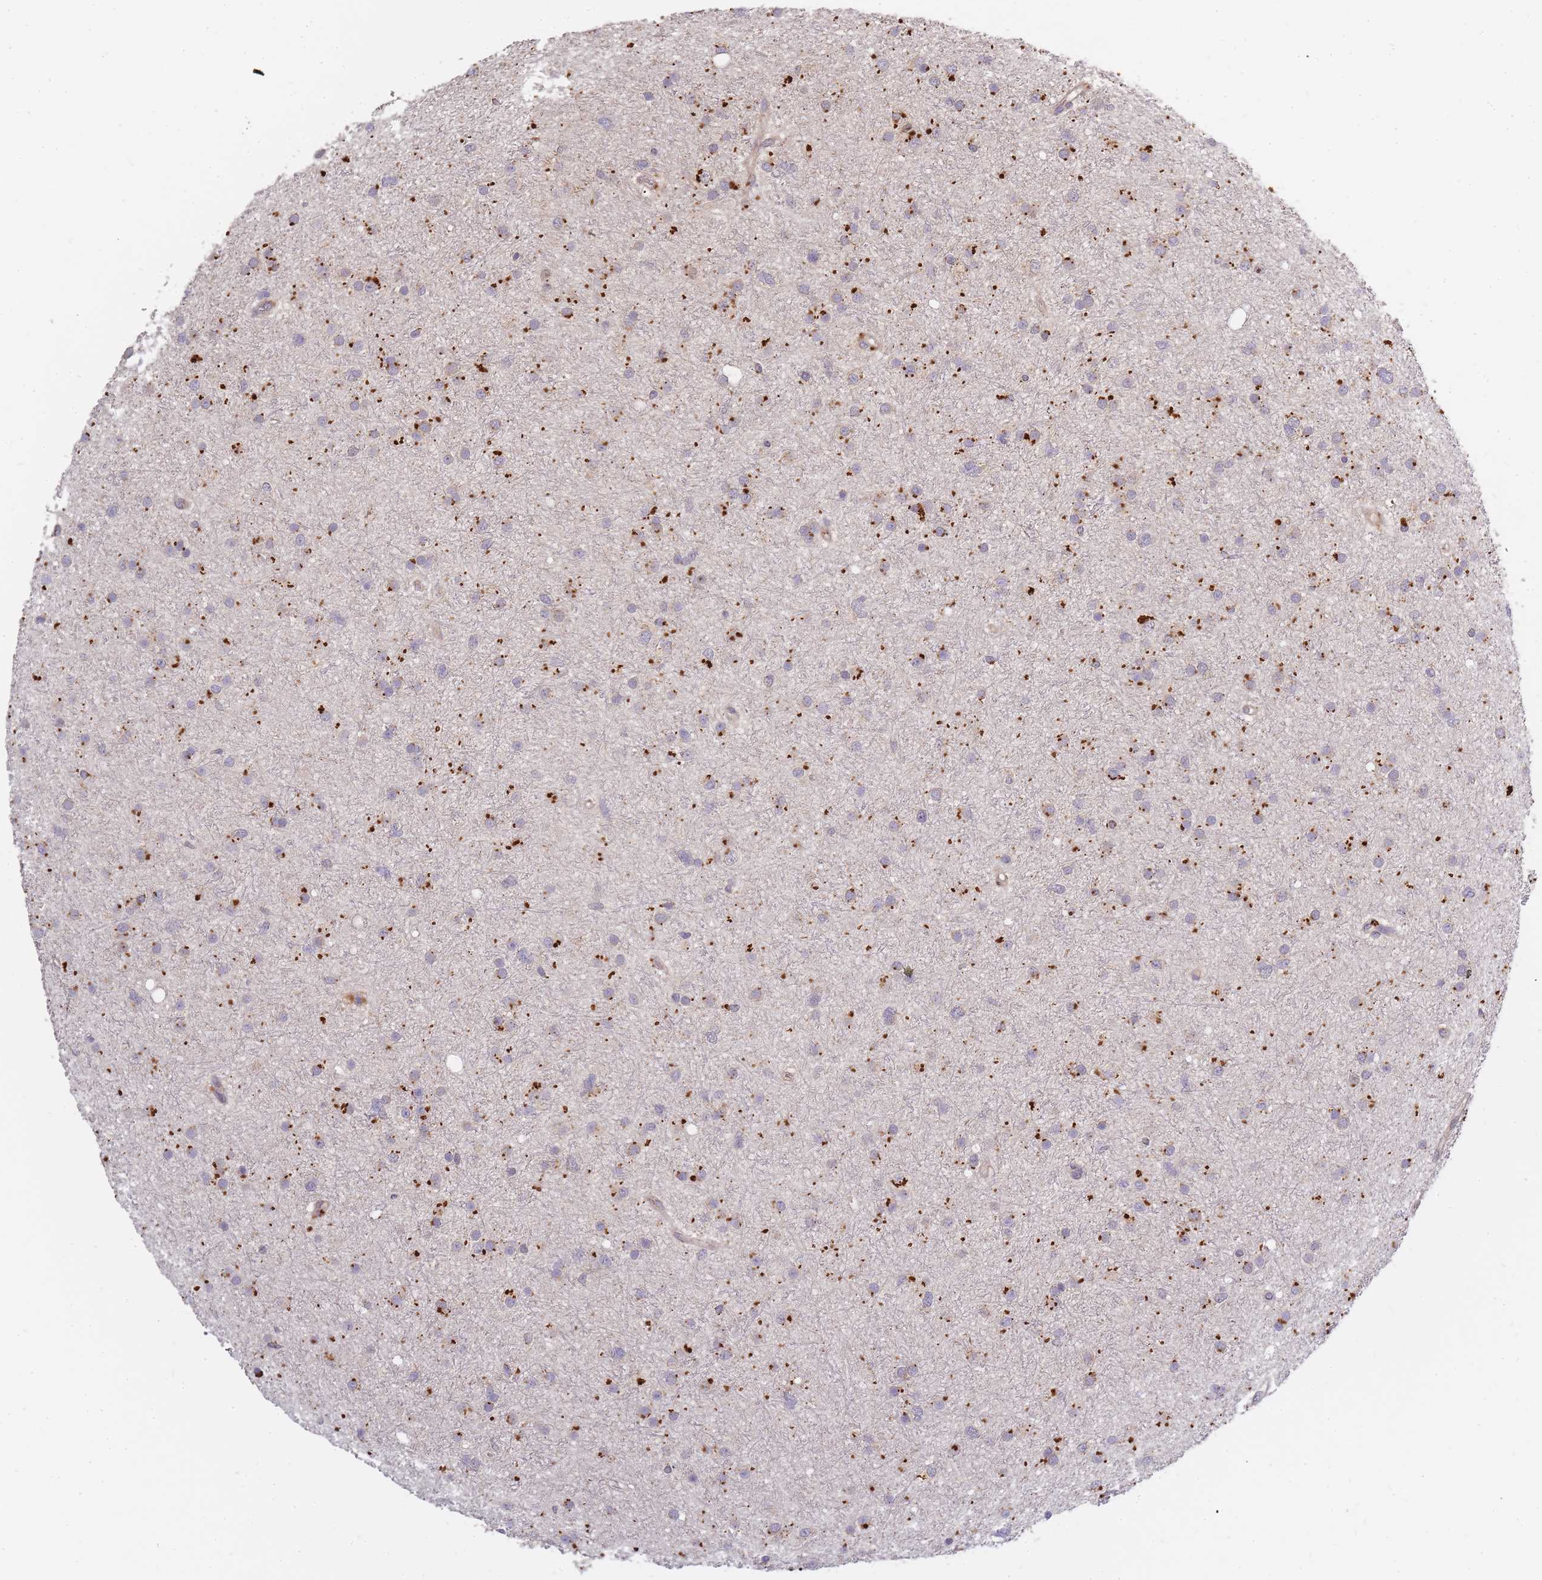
{"staining": {"intensity": "moderate", "quantity": ">75%", "location": "cytoplasmic/membranous"}, "tissue": "glioma", "cell_type": "Tumor cells", "image_type": "cancer", "snomed": [{"axis": "morphology", "description": "Glioma, malignant, Low grade"}, {"axis": "topography", "description": "Cerebral cortex"}], "caption": "The immunohistochemical stain labels moderate cytoplasmic/membranous positivity in tumor cells of glioma tissue. Nuclei are stained in blue.", "gene": "ATG5", "patient": {"sex": "female", "age": 39}}